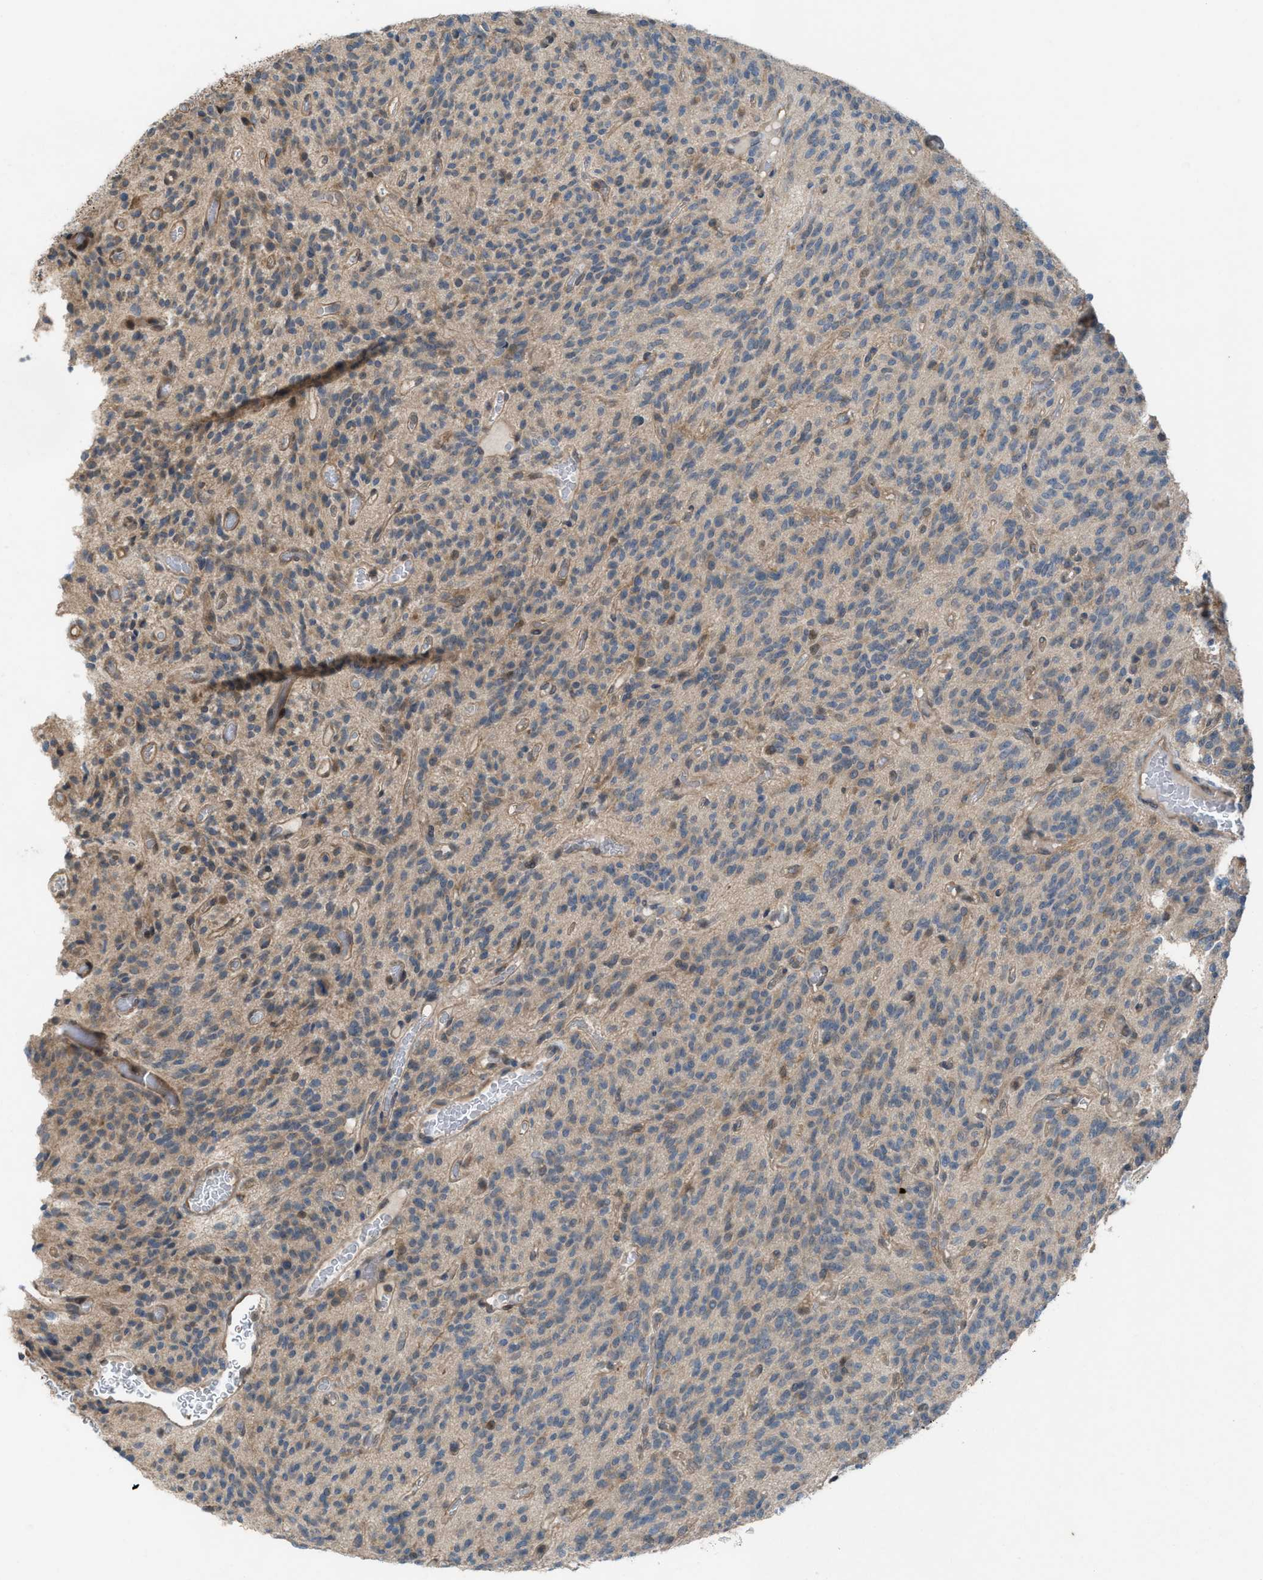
{"staining": {"intensity": "weak", "quantity": ">75%", "location": "cytoplasmic/membranous"}, "tissue": "glioma", "cell_type": "Tumor cells", "image_type": "cancer", "snomed": [{"axis": "morphology", "description": "Glioma, malignant, High grade"}, {"axis": "topography", "description": "Brain"}], "caption": "This histopathology image displays malignant glioma (high-grade) stained with immunohistochemistry (IHC) to label a protein in brown. The cytoplasmic/membranous of tumor cells show weak positivity for the protein. Nuclei are counter-stained blue.", "gene": "PLAA", "patient": {"sex": "male", "age": 34}}